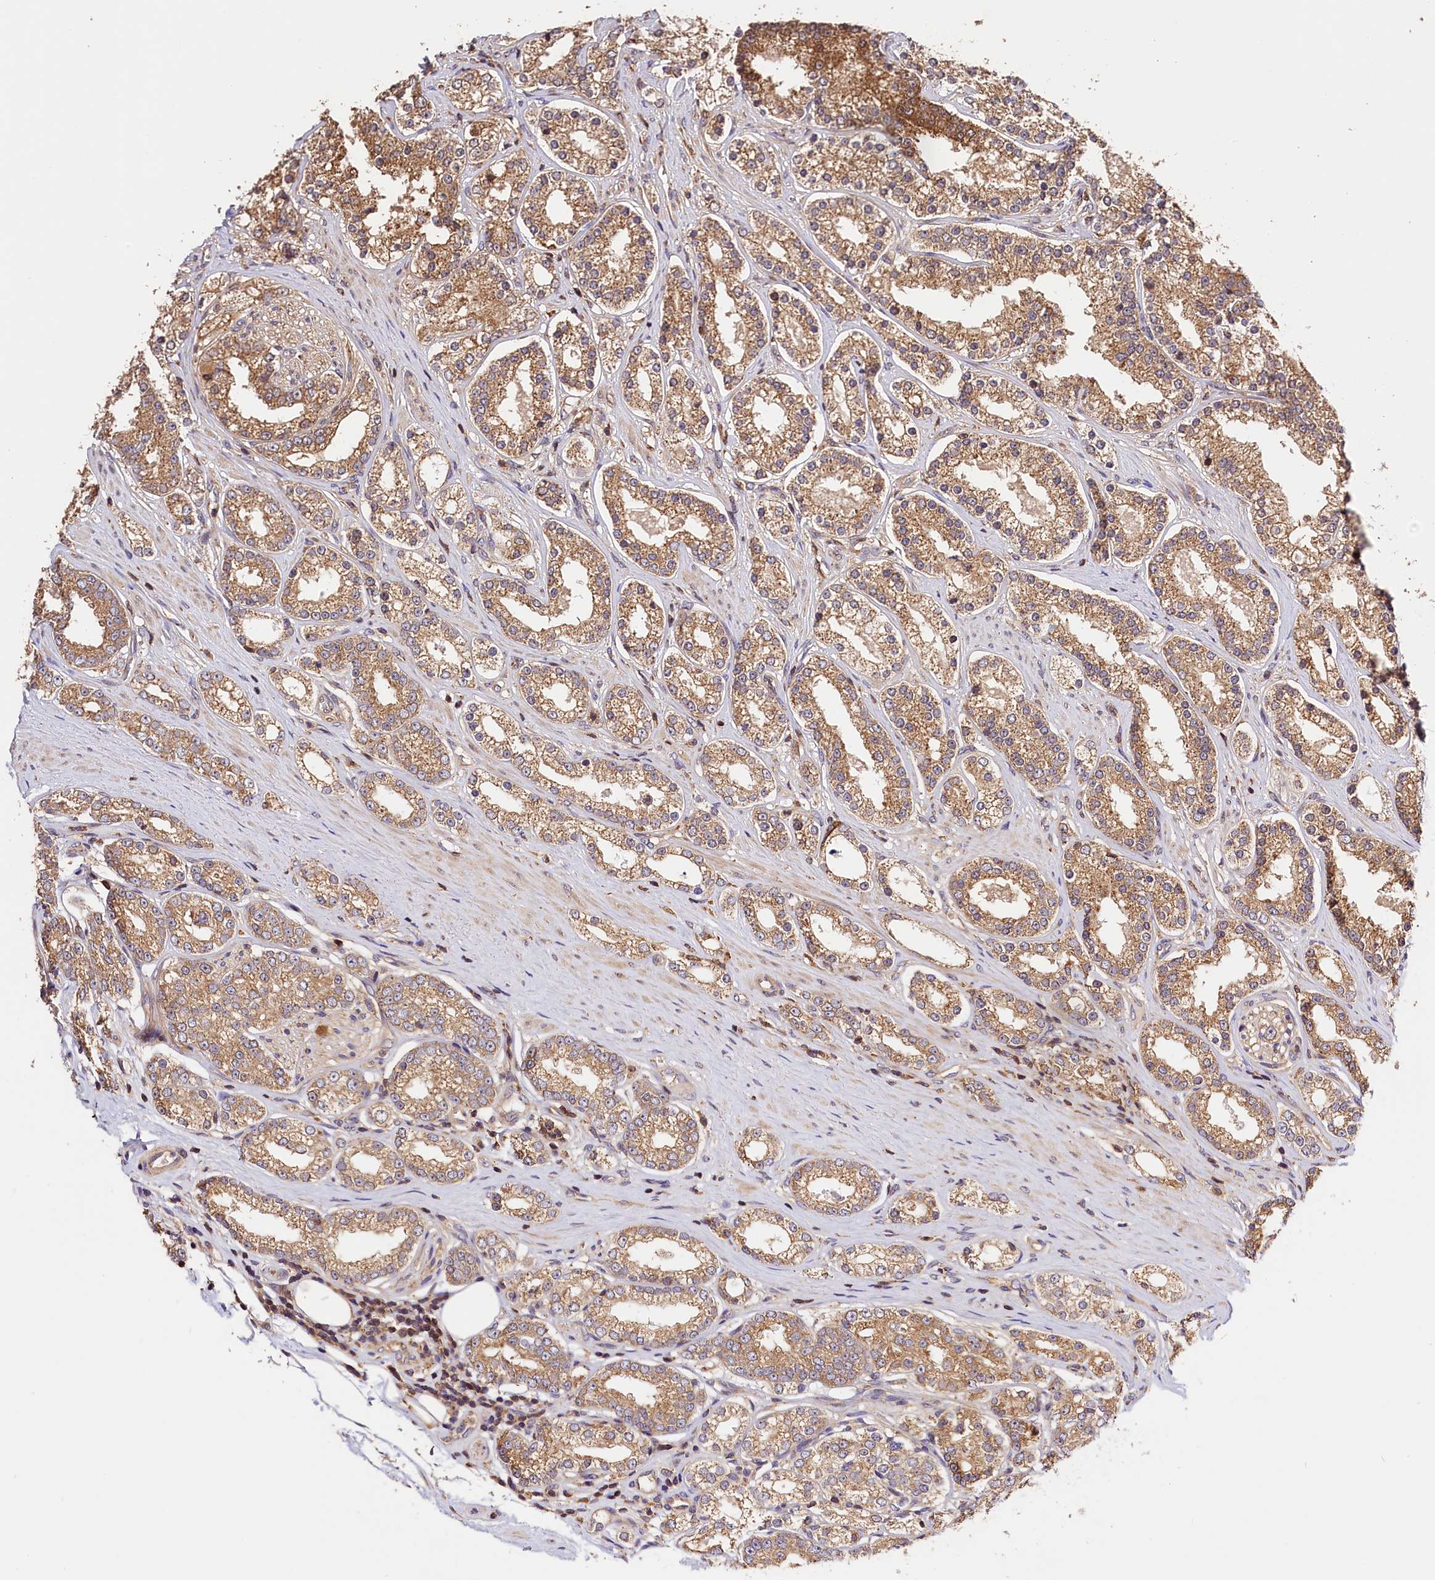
{"staining": {"intensity": "moderate", "quantity": ">75%", "location": "cytoplasmic/membranous"}, "tissue": "prostate cancer", "cell_type": "Tumor cells", "image_type": "cancer", "snomed": [{"axis": "morphology", "description": "Normal tissue, NOS"}, {"axis": "morphology", "description": "Adenocarcinoma, High grade"}, {"axis": "topography", "description": "Prostate"}], "caption": "Immunohistochemistry staining of prostate adenocarcinoma (high-grade), which exhibits medium levels of moderate cytoplasmic/membranous expression in approximately >75% of tumor cells indicating moderate cytoplasmic/membranous protein expression. The staining was performed using DAB (brown) for protein detection and nuclei were counterstained in hematoxylin (blue).", "gene": "KPTN", "patient": {"sex": "male", "age": 83}}